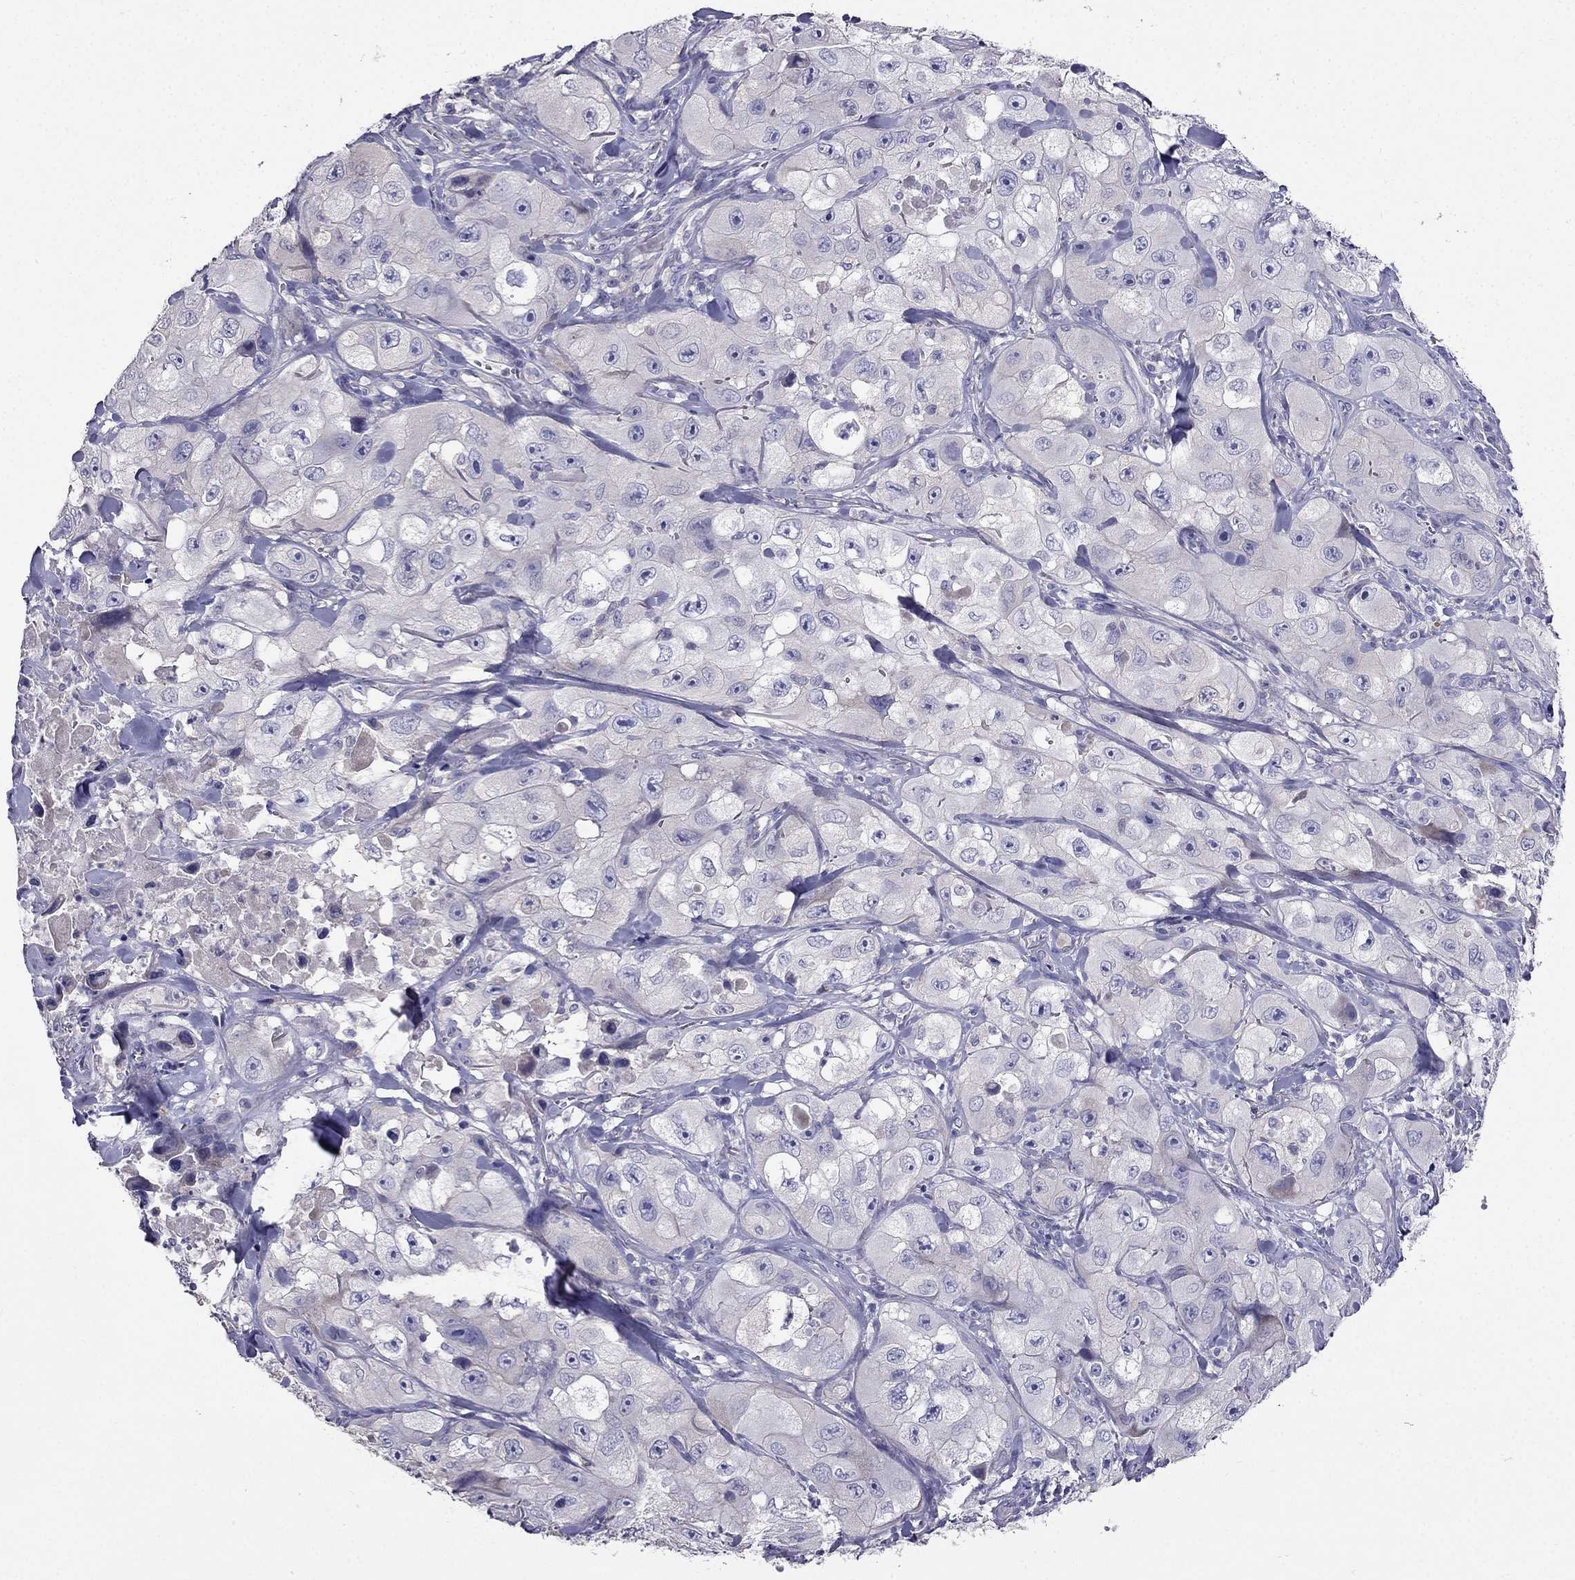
{"staining": {"intensity": "negative", "quantity": "none", "location": "none"}, "tissue": "skin cancer", "cell_type": "Tumor cells", "image_type": "cancer", "snomed": [{"axis": "morphology", "description": "Squamous cell carcinoma, NOS"}, {"axis": "topography", "description": "Skin"}, {"axis": "topography", "description": "Subcutis"}], "caption": "Image shows no significant protein expression in tumor cells of skin cancer (squamous cell carcinoma).", "gene": "AS3MT", "patient": {"sex": "male", "age": 73}}